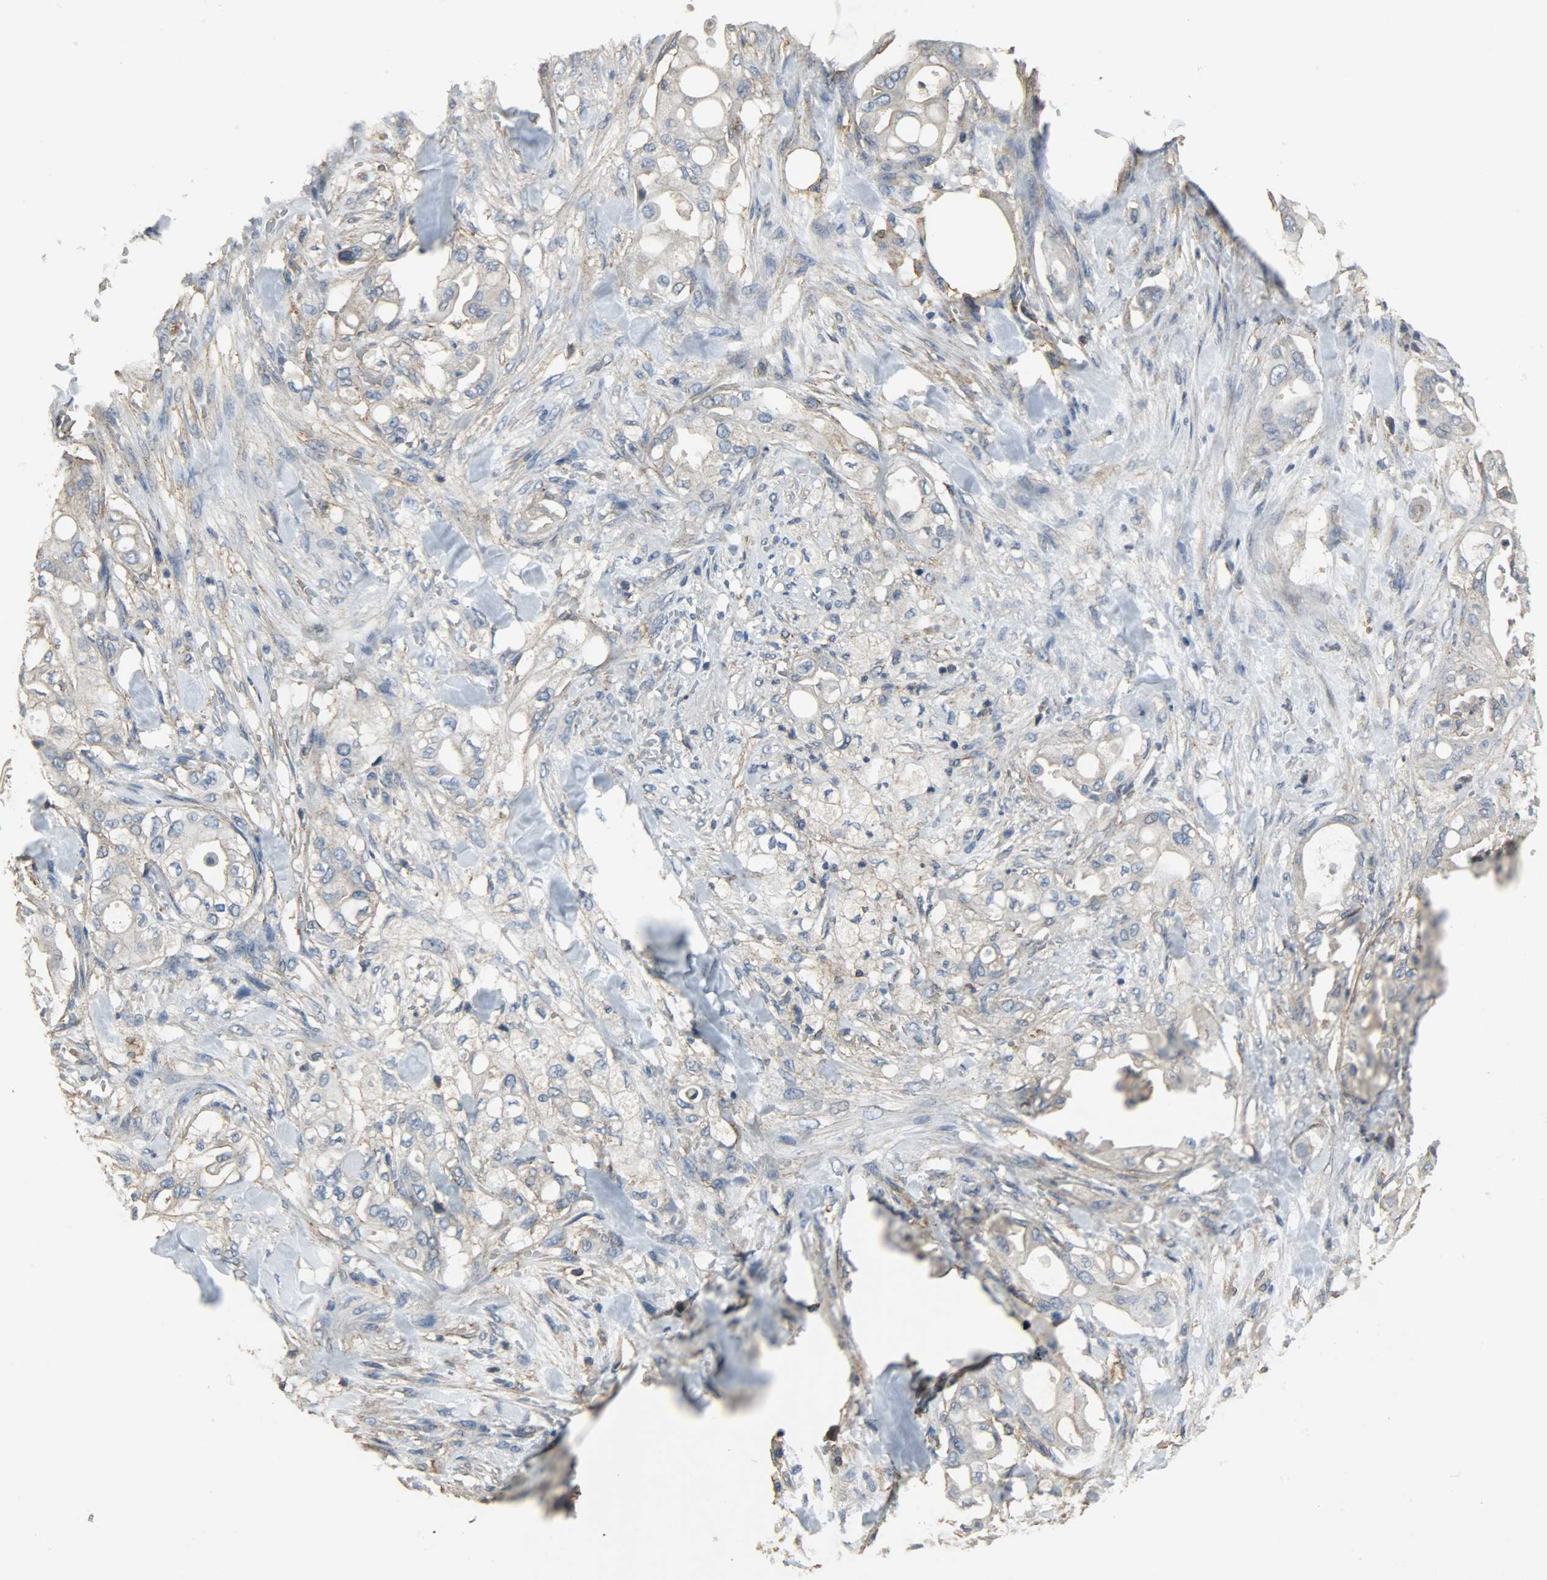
{"staining": {"intensity": "weak", "quantity": ">75%", "location": "cytoplasmic/membranous"}, "tissue": "liver cancer", "cell_type": "Tumor cells", "image_type": "cancer", "snomed": [{"axis": "morphology", "description": "Cholangiocarcinoma"}, {"axis": "topography", "description": "Liver"}], "caption": "Immunohistochemical staining of liver cholangiocarcinoma reveals low levels of weak cytoplasmic/membranous positivity in about >75% of tumor cells. The staining was performed using DAB, with brown indicating positive protein expression. Nuclei are stained blue with hematoxylin.", "gene": "DNAJA4", "patient": {"sex": "female", "age": 68}}